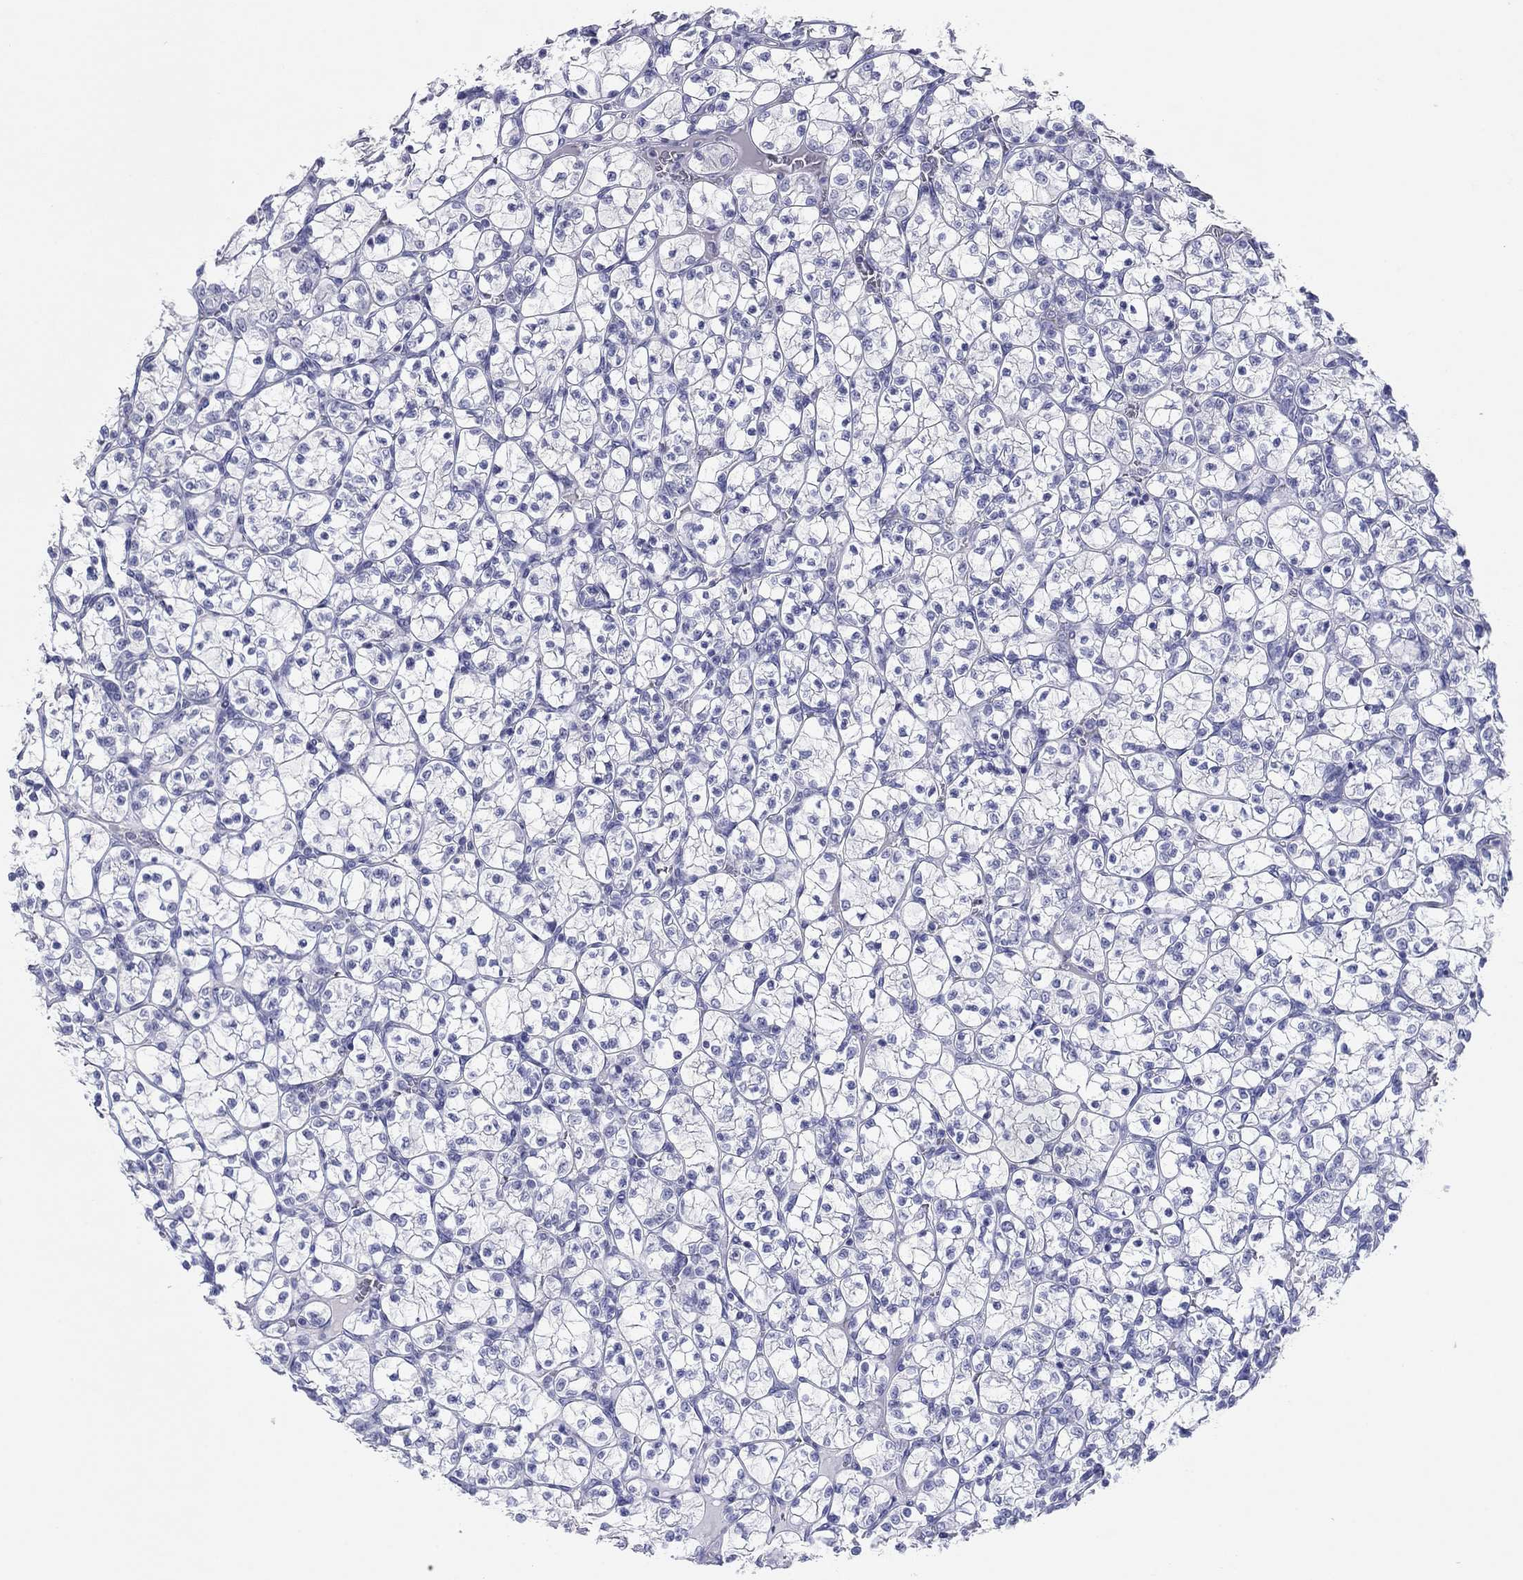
{"staining": {"intensity": "negative", "quantity": "none", "location": "none"}, "tissue": "renal cancer", "cell_type": "Tumor cells", "image_type": "cancer", "snomed": [{"axis": "morphology", "description": "Adenocarcinoma, NOS"}, {"axis": "topography", "description": "Kidney"}], "caption": "There is no significant expression in tumor cells of renal cancer.", "gene": "ITGAE", "patient": {"sex": "female", "age": 89}}